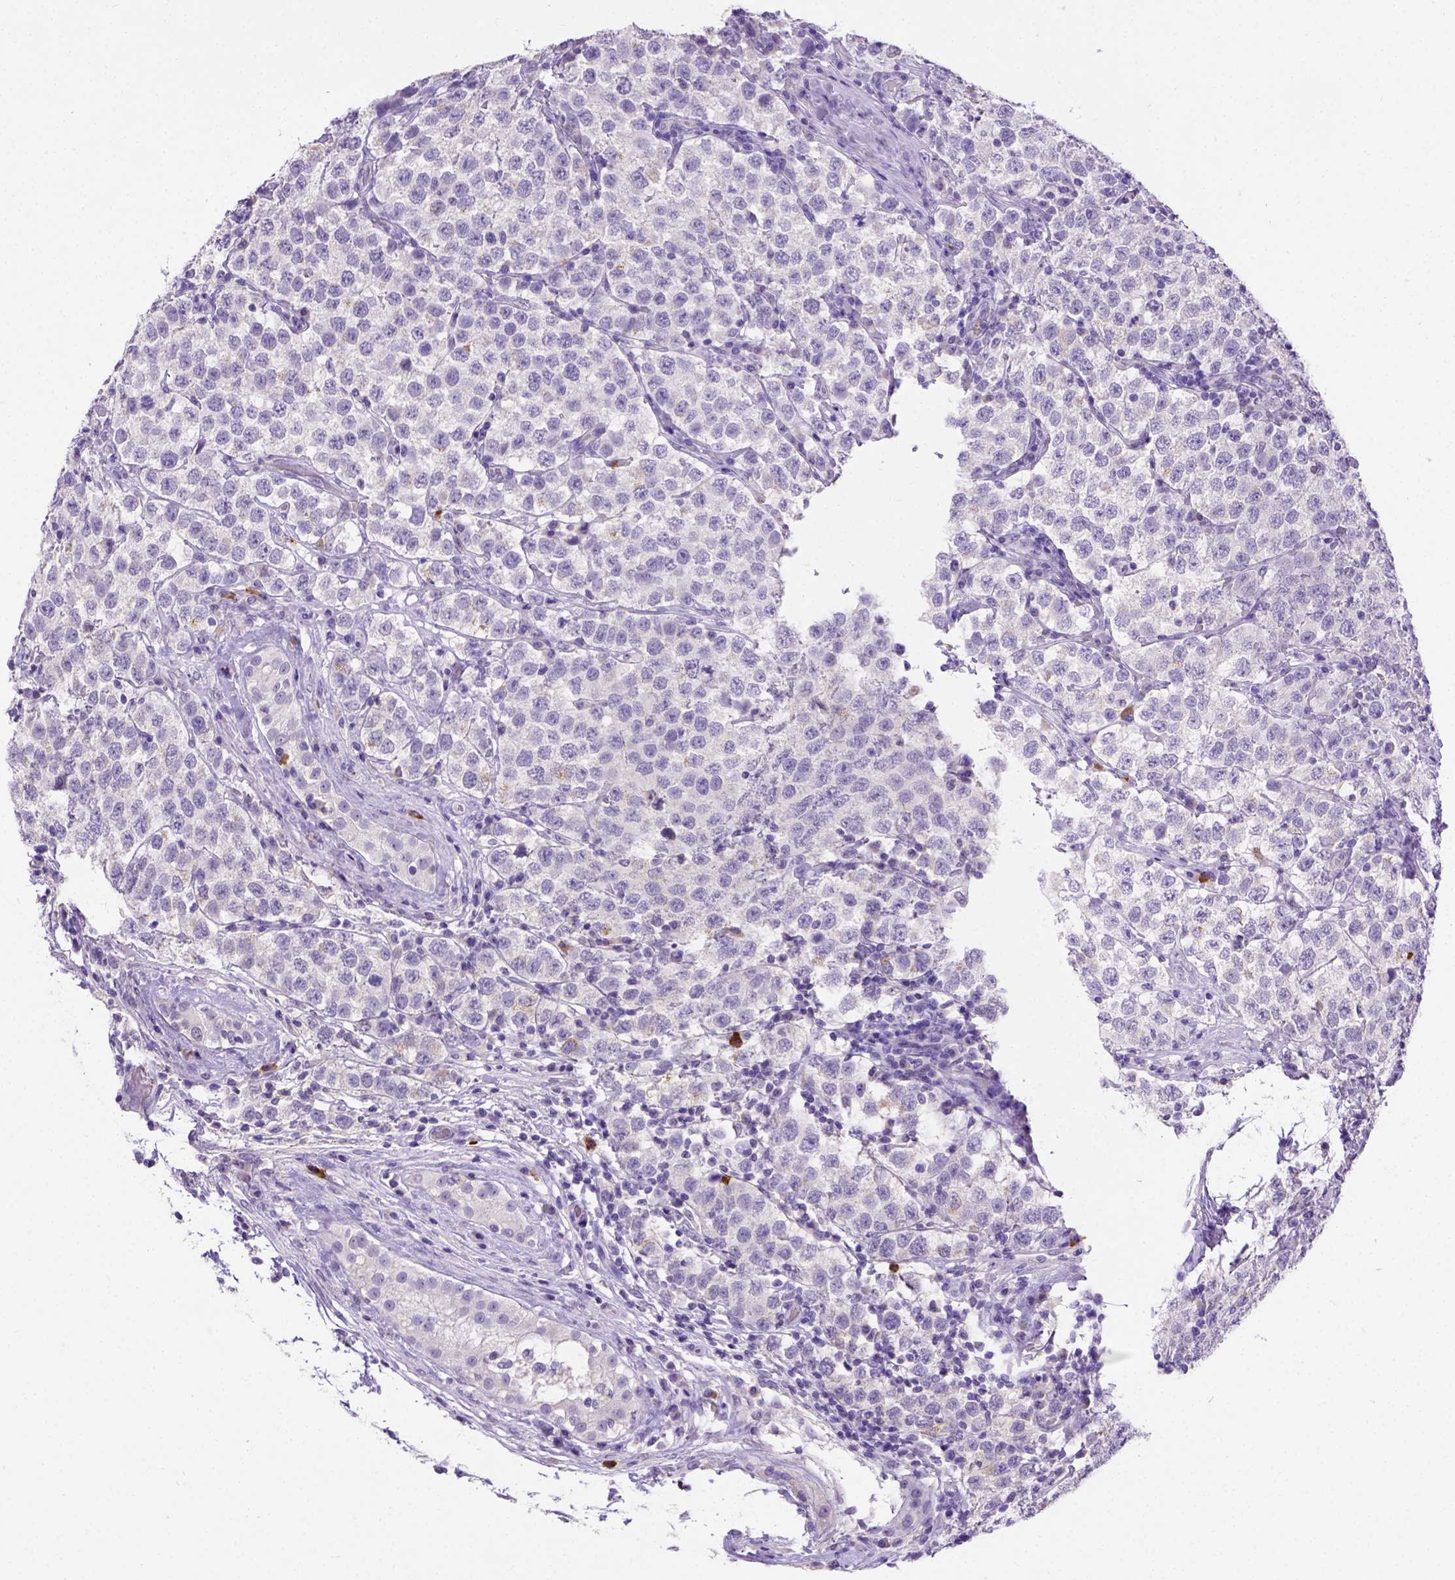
{"staining": {"intensity": "negative", "quantity": "none", "location": "none"}, "tissue": "testis cancer", "cell_type": "Tumor cells", "image_type": "cancer", "snomed": [{"axis": "morphology", "description": "Seminoma, NOS"}, {"axis": "topography", "description": "Testis"}], "caption": "Seminoma (testis) was stained to show a protein in brown. There is no significant expression in tumor cells.", "gene": "B3GAT1", "patient": {"sex": "male", "age": 34}}